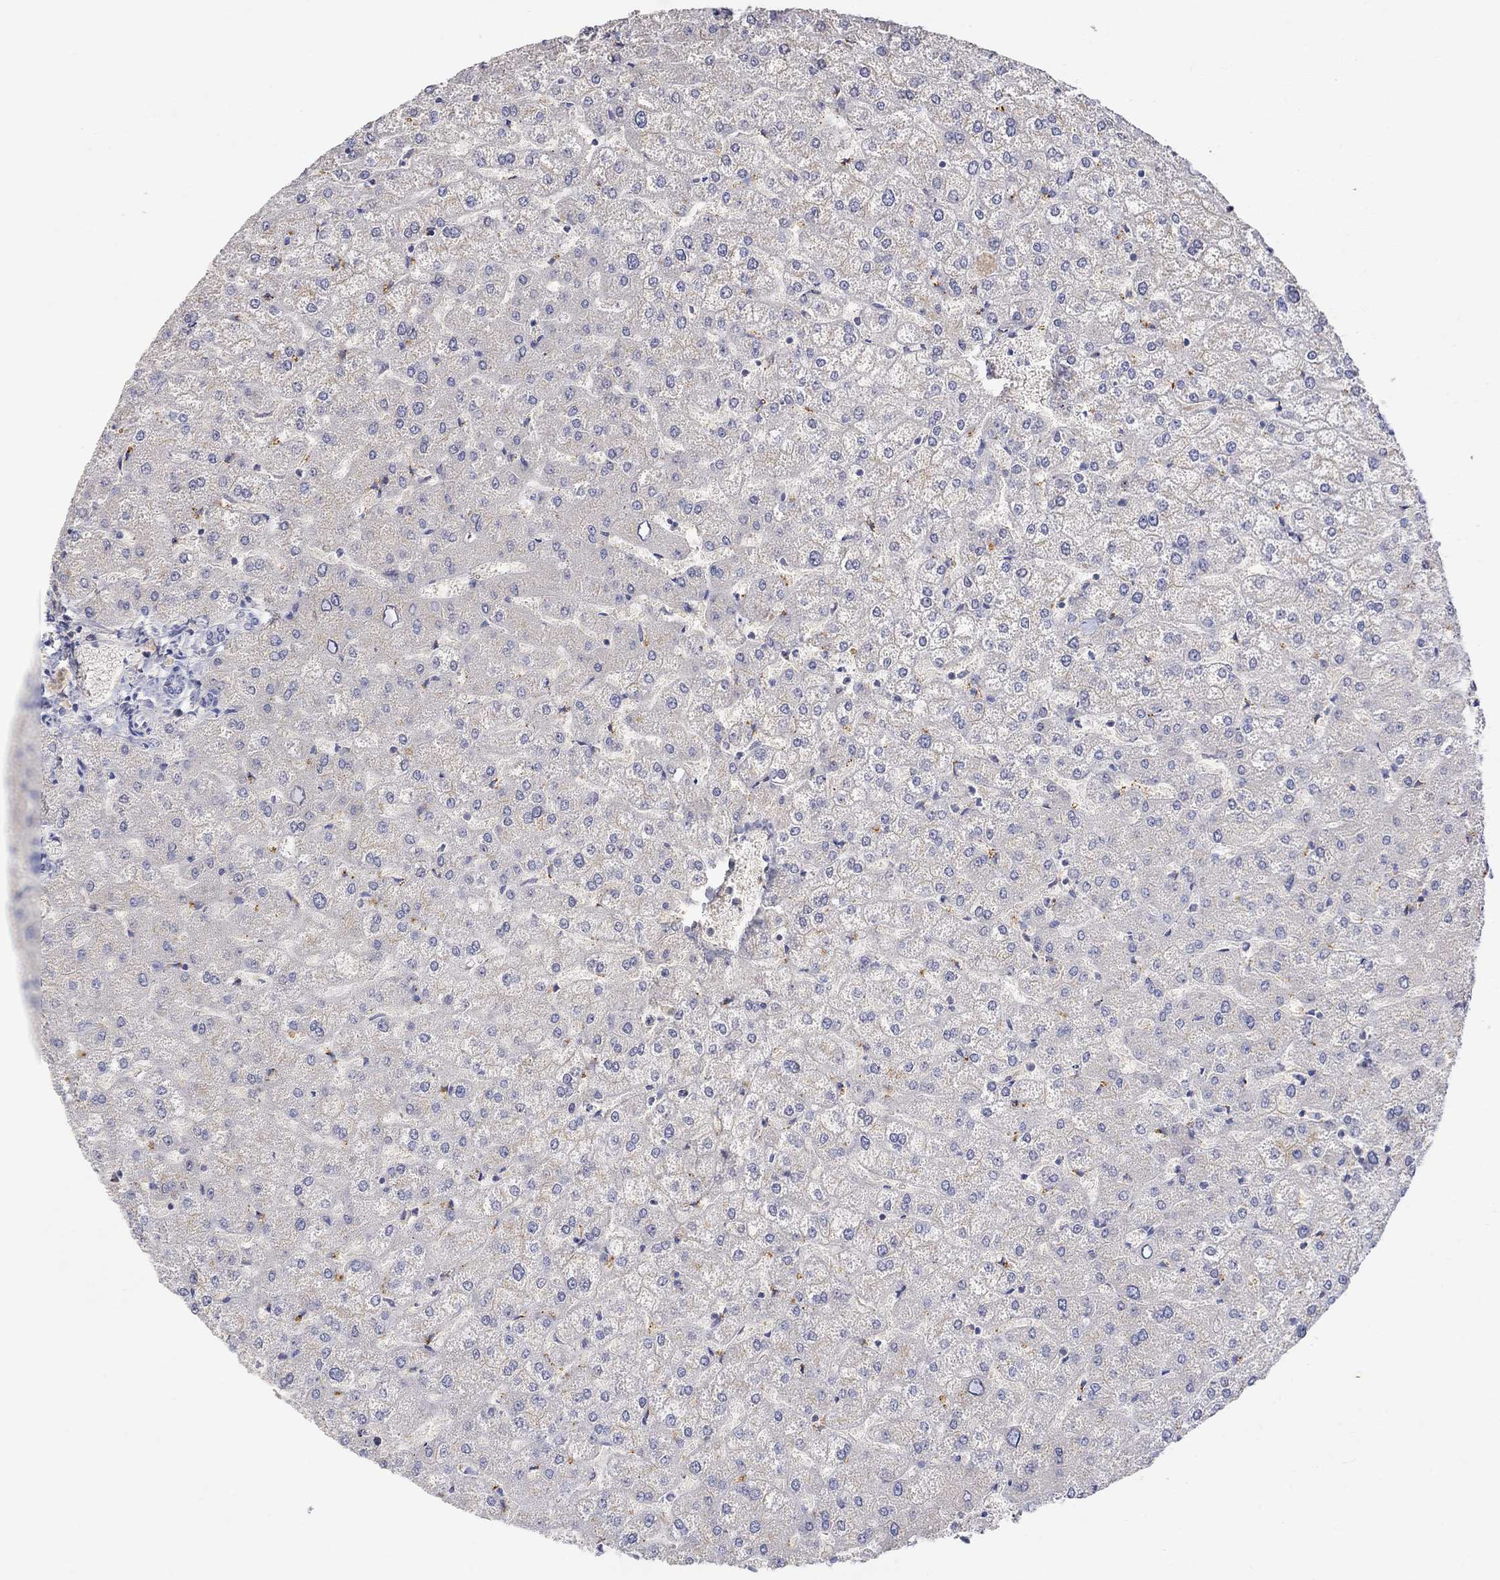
{"staining": {"intensity": "negative", "quantity": "none", "location": "none"}, "tissue": "liver", "cell_type": "Cholangiocytes", "image_type": "normal", "snomed": [{"axis": "morphology", "description": "Normal tissue, NOS"}, {"axis": "topography", "description": "Liver"}], "caption": "This is a image of immunohistochemistry staining of unremarkable liver, which shows no expression in cholangiocytes.", "gene": "FNDC5", "patient": {"sex": "female", "age": 32}}